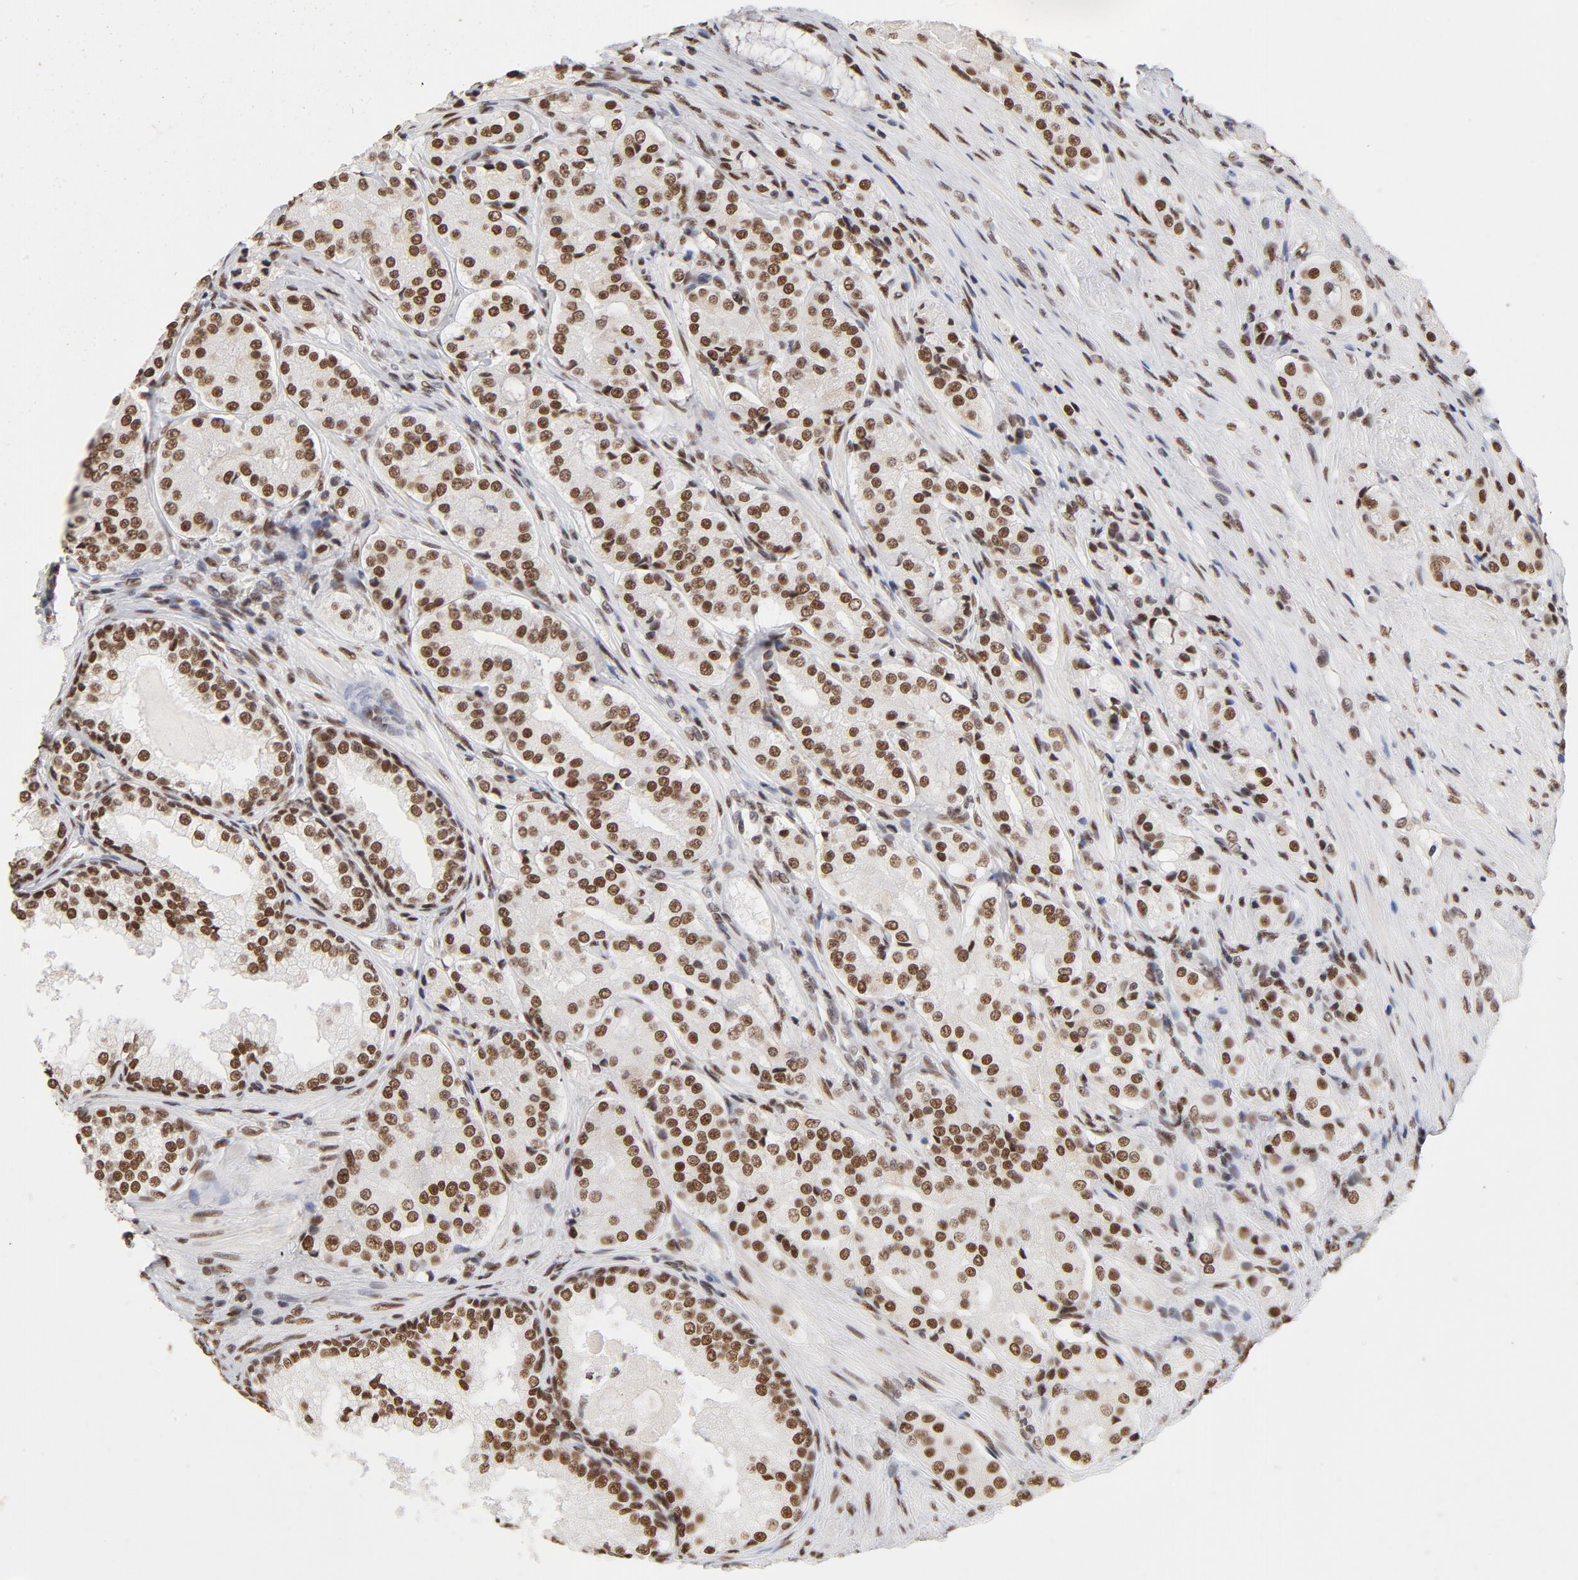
{"staining": {"intensity": "moderate", "quantity": ">75%", "location": "nuclear"}, "tissue": "prostate cancer", "cell_type": "Tumor cells", "image_type": "cancer", "snomed": [{"axis": "morphology", "description": "Adenocarcinoma, High grade"}, {"axis": "topography", "description": "Prostate"}], "caption": "This is an image of immunohistochemistry staining of prostate cancer (adenocarcinoma (high-grade)), which shows moderate expression in the nuclear of tumor cells.", "gene": "TP53BP1", "patient": {"sex": "male", "age": 72}}